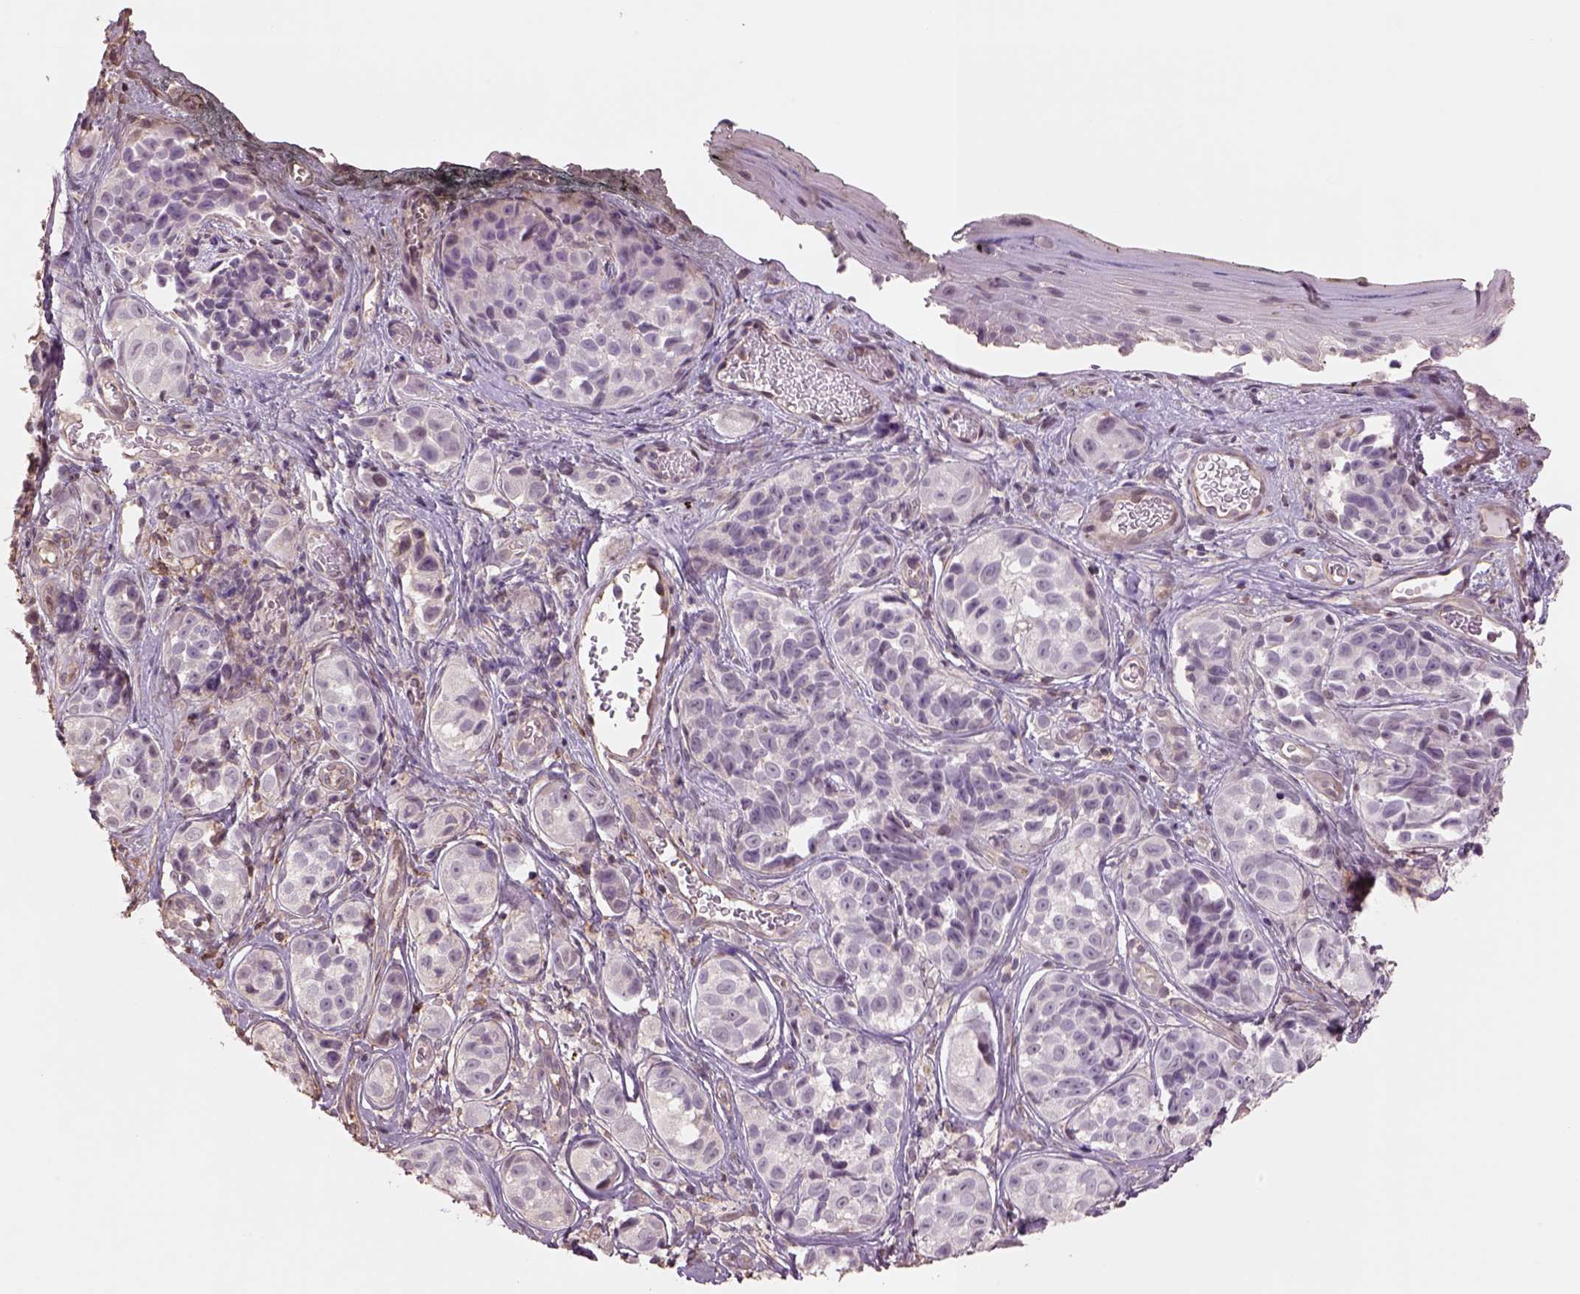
{"staining": {"intensity": "negative", "quantity": "none", "location": "none"}, "tissue": "melanoma", "cell_type": "Tumor cells", "image_type": "cancer", "snomed": [{"axis": "morphology", "description": "Malignant melanoma, NOS"}, {"axis": "topography", "description": "Skin"}], "caption": "The immunohistochemistry micrograph has no significant staining in tumor cells of melanoma tissue. (DAB immunohistochemistry (IHC) visualized using brightfield microscopy, high magnification).", "gene": "LIN7A", "patient": {"sex": "male", "age": 48}}